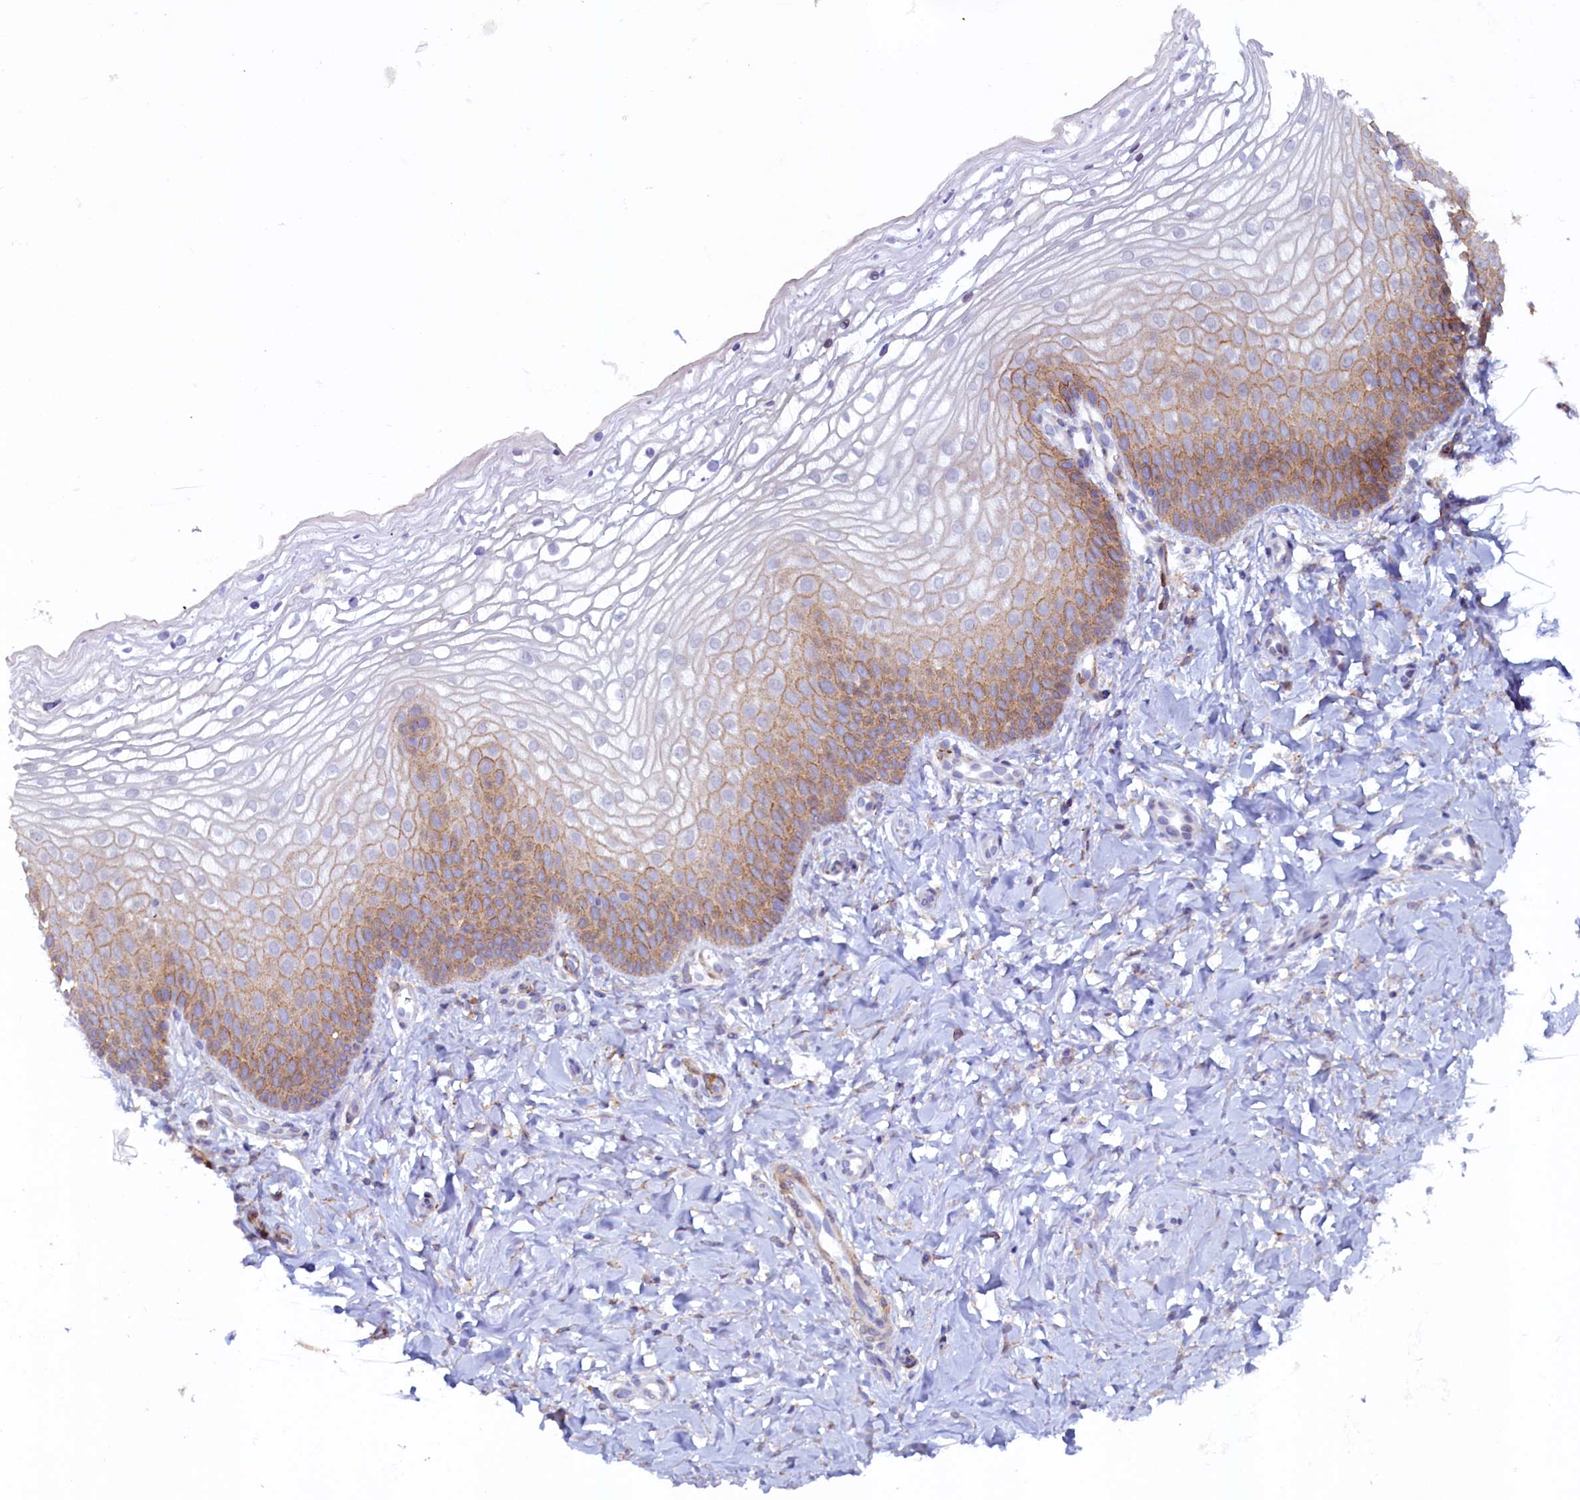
{"staining": {"intensity": "moderate", "quantity": "25%-75%", "location": "cytoplasmic/membranous"}, "tissue": "vagina", "cell_type": "Squamous epithelial cells", "image_type": "normal", "snomed": [{"axis": "morphology", "description": "Normal tissue, NOS"}, {"axis": "topography", "description": "Vagina"}], "caption": "Vagina stained with DAB IHC shows medium levels of moderate cytoplasmic/membranous staining in about 25%-75% of squamous epithelial cells.", "gene": "PACSIN3", "patient": {"sex": "female", "age": 68}}